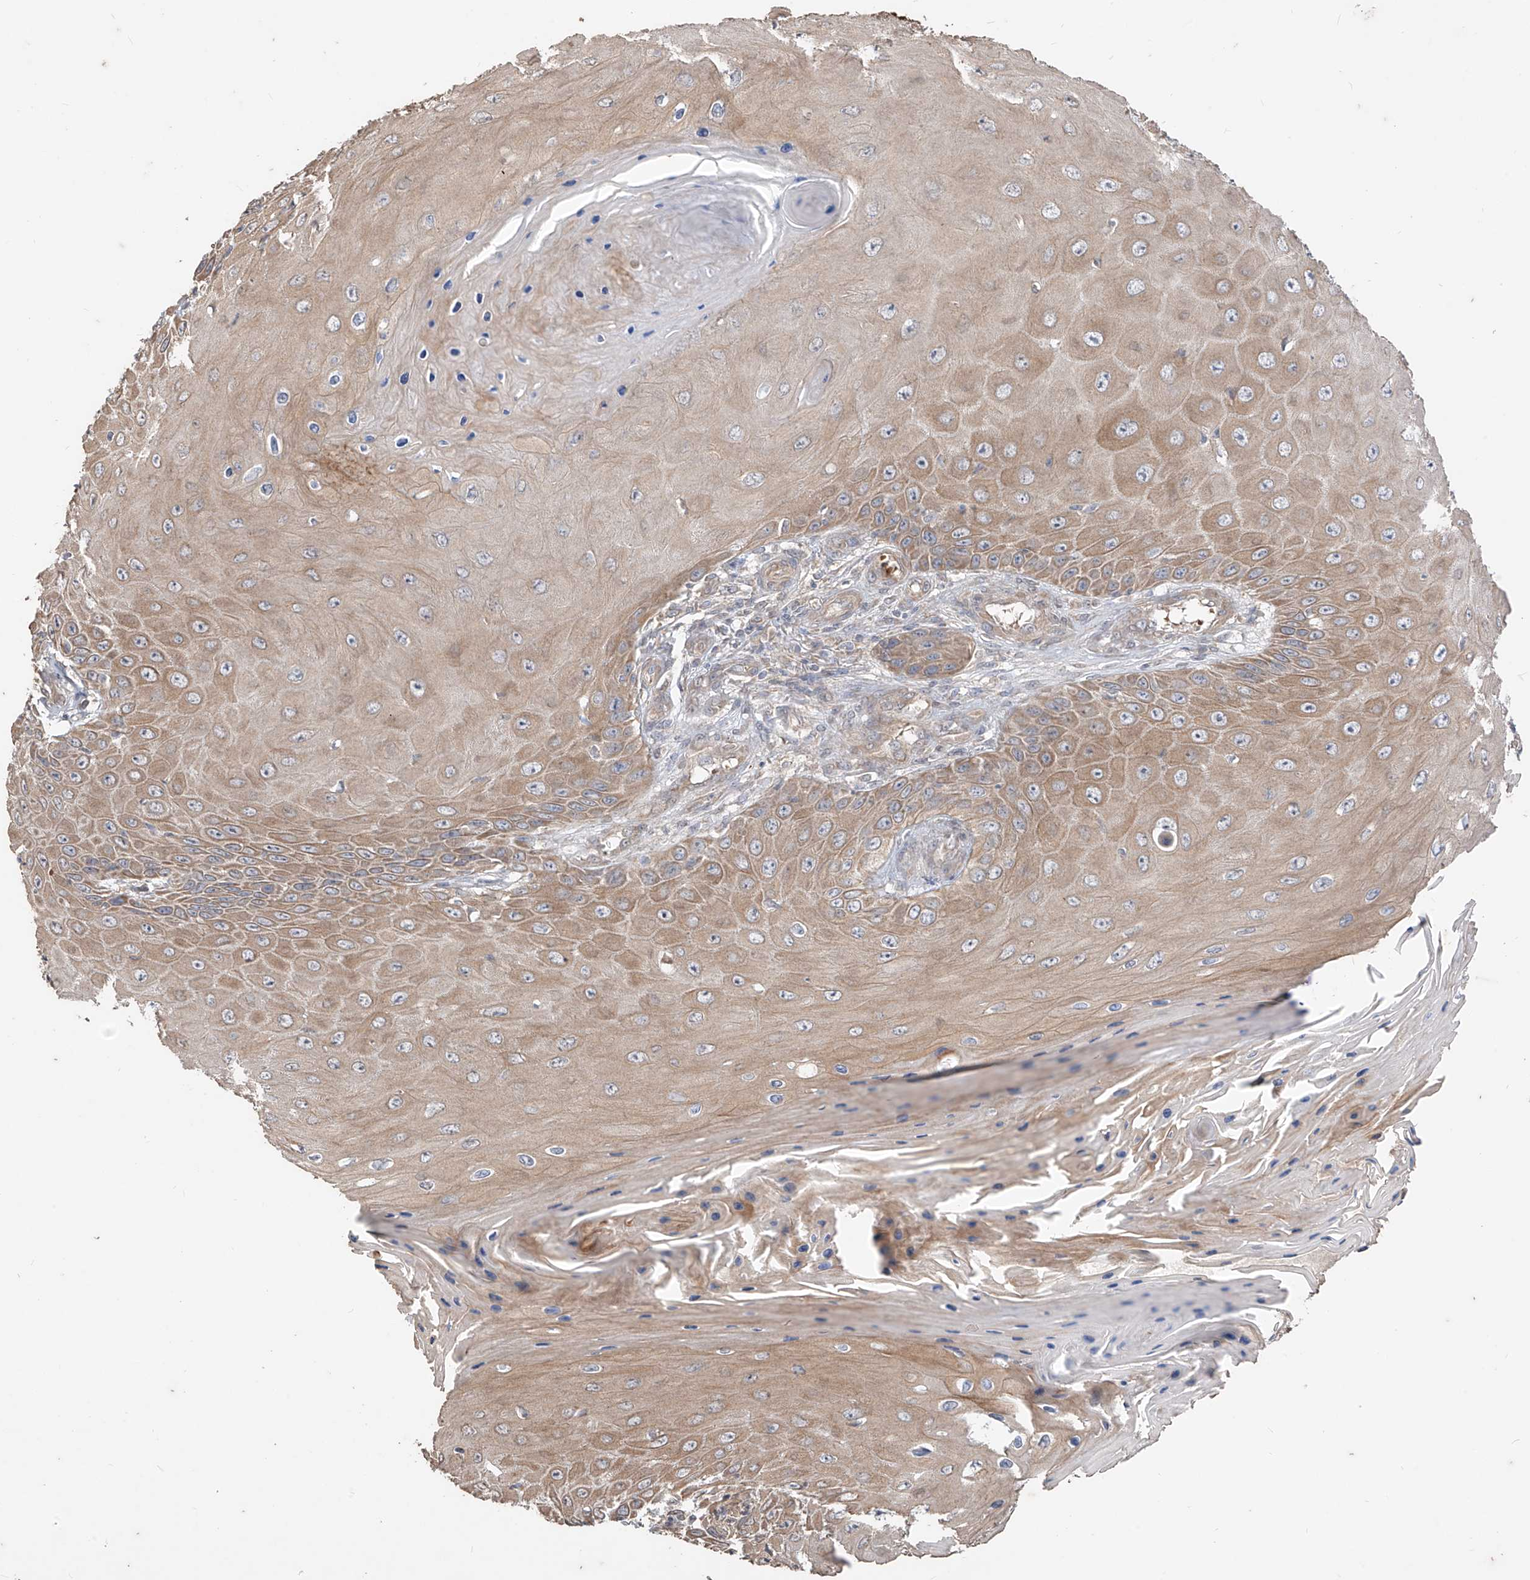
{"staining": {"intensity": "moderate", "quantity": ">75%", "location": "cytoplasmic/membranous"}, "tissue": "skin cancer", "cell_type": "Tumor cells", "image_type": "cancer", "snomed": [{"axis": "morphology", "description": "Squamous cell carcinoma, NOS"}, {"axis": "topography", "description": "Skin"}], "caption": "Skin cancer tissue reveals moderate cytoplasmic/membranous staining in approximately >75% of tumor cells, visualized by immunohistochemistry.", "gene": "MTUS2", "patient": {"sex": "female", "age": 73}}